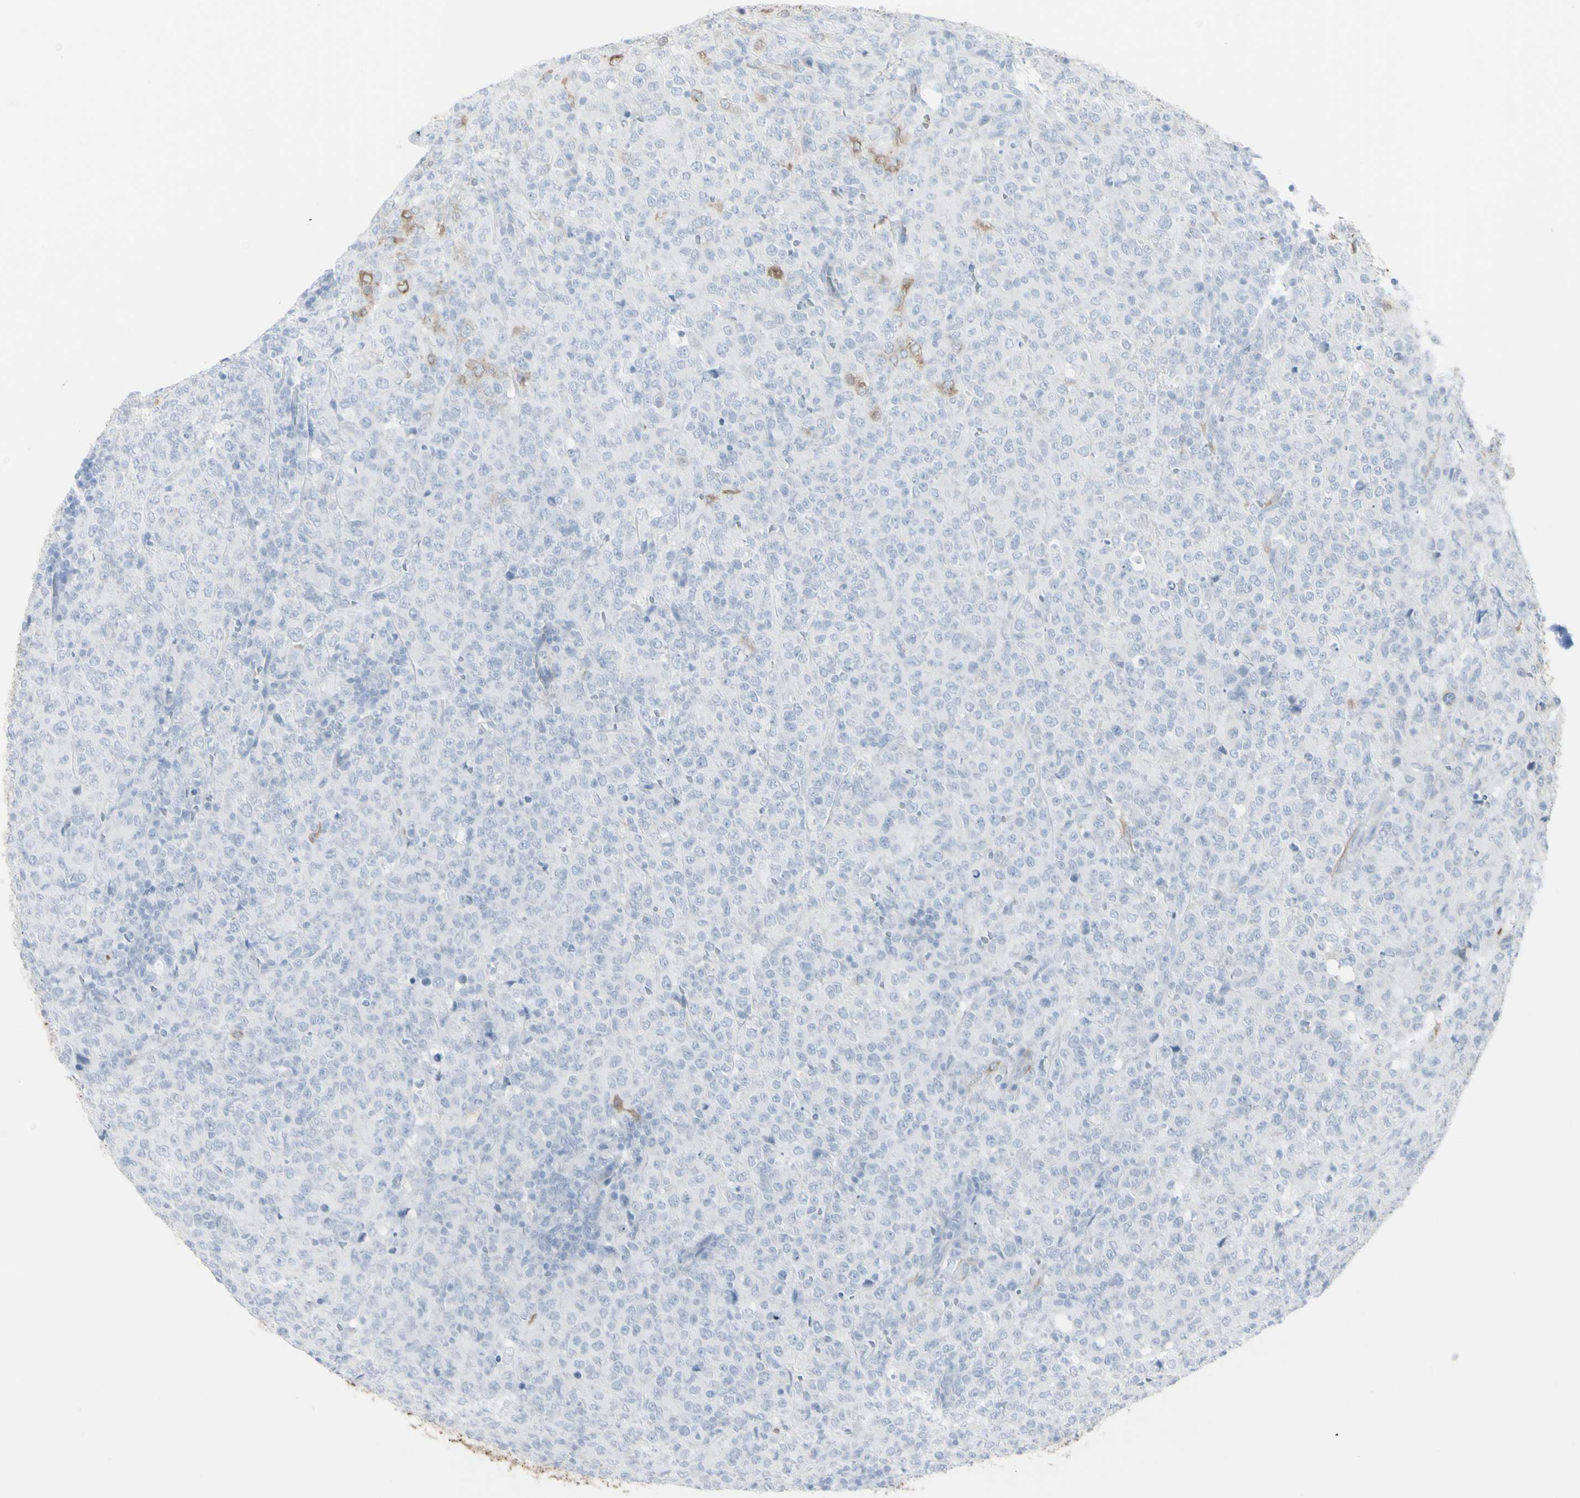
{"staining": {"intensity": "negative", "quantity": "none", "location": "none"}, "tissue": "lymphoma", "cell_type": "Tumor cells", "image_type": "cancer", "snomed": [{"axis": "morphology", "description": "Malignant lymphoma, non-Hodgkin's type, High grade"}, {"axis": "topography", "description": "Tonsil"}], "caption": "Photomicrograph shows no significant protein expression in tumor cells of malignant lymphoma, non-Hodgkin's type (high-grade). Nuclei are stained in blue.", "gene": "ENSG00000198211", "patient": {"sex": "female", "age": 36}}